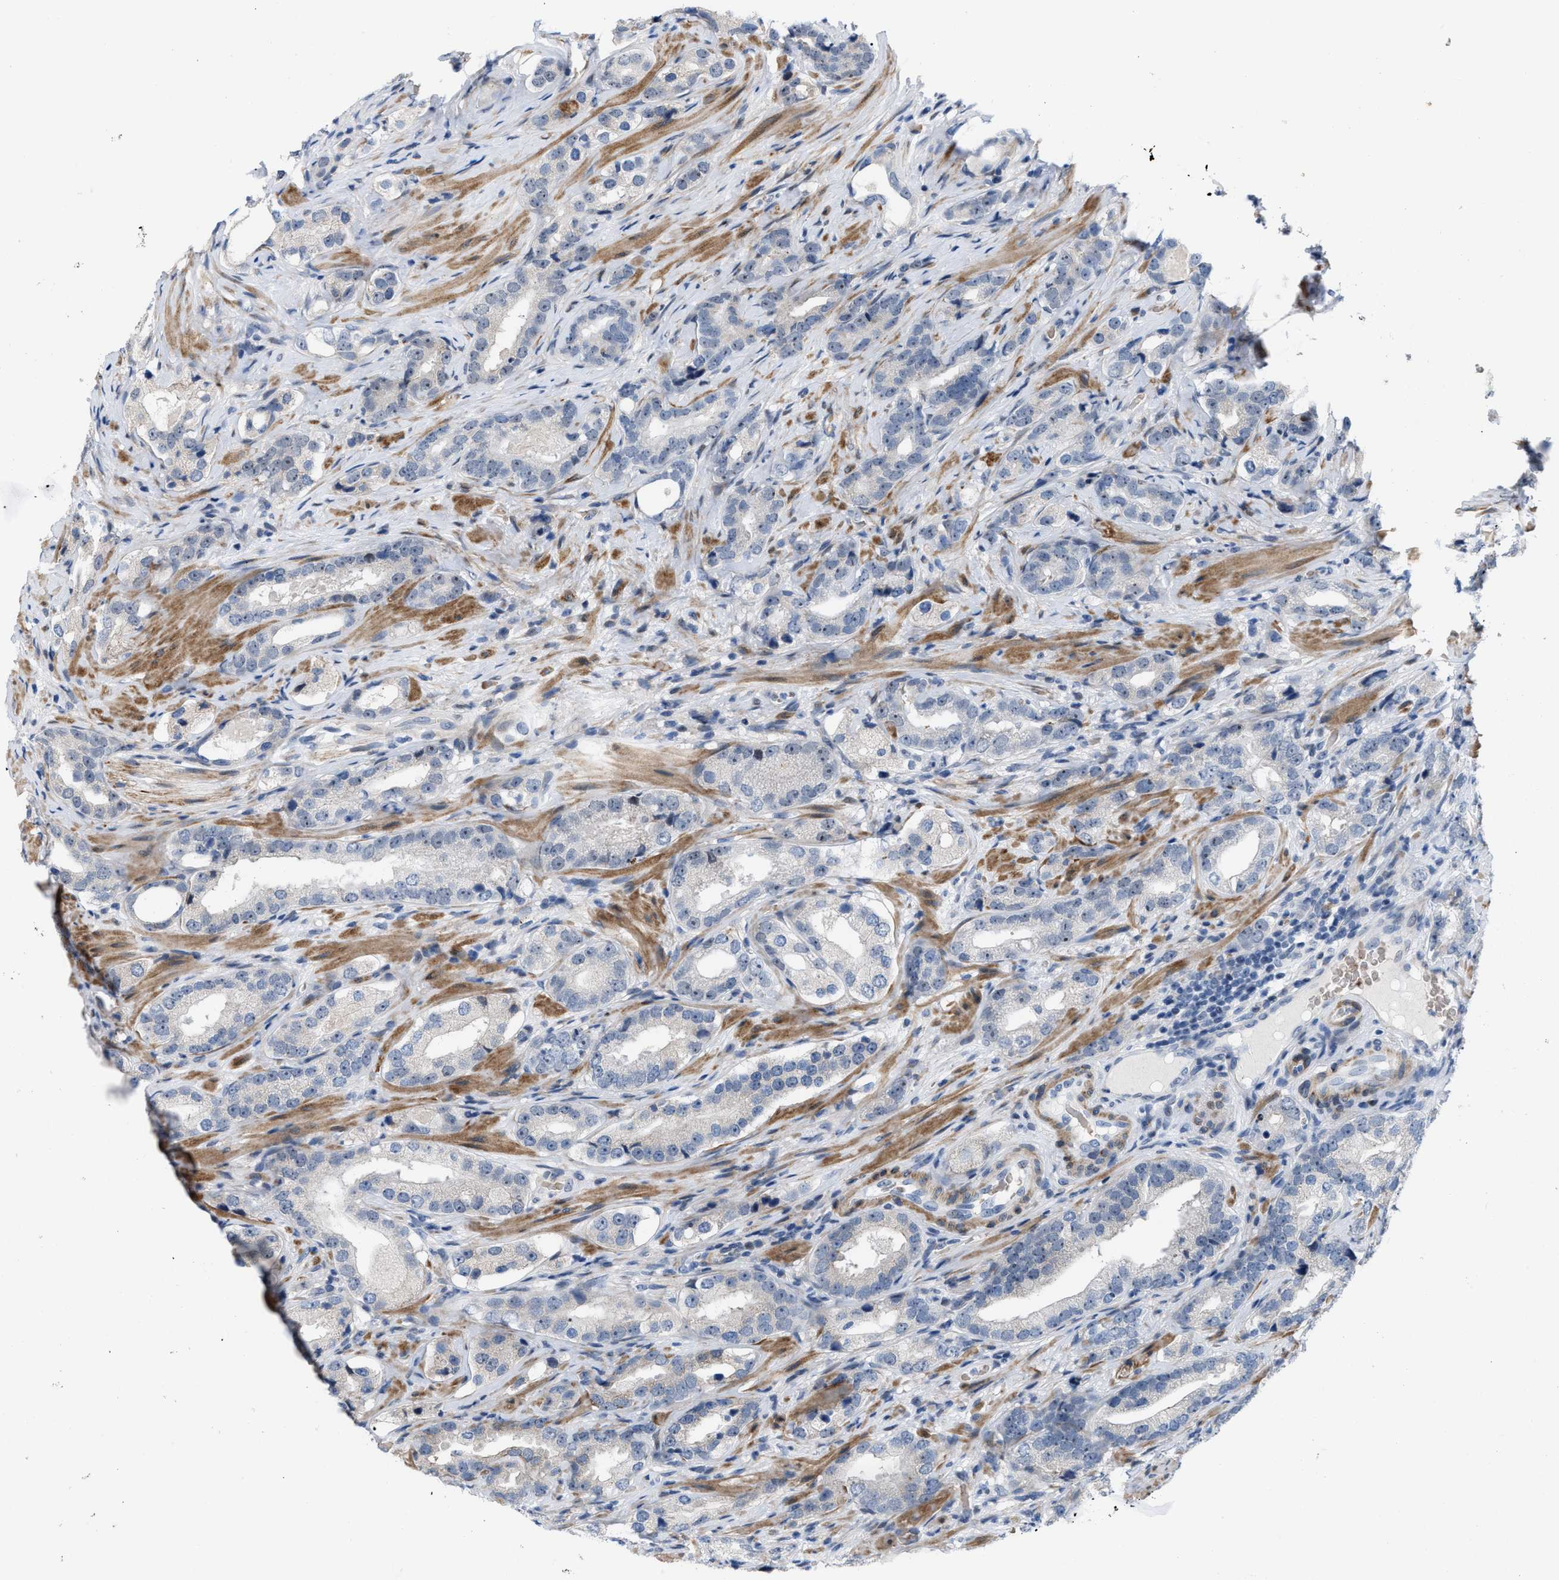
{"staining": {"intensity": "weak", "quantity": "<25%", "location": "nuclear"}, "tissue": "prostate cancer", "cell_type": "Tumor cells", "image_type": "cancer", "snomed": [{"axis": "morphology", "description": "Adenocarcinoma, High grade"}, {"axis": "topography", "description": "Prostate"}], "caption": "Protein analysis of prostate adenocarcinoma (high-grade) shows no significant positivity in tumor cells.", "gene": "POLR1F", "patient": {"sex": "male", "age": 63}}